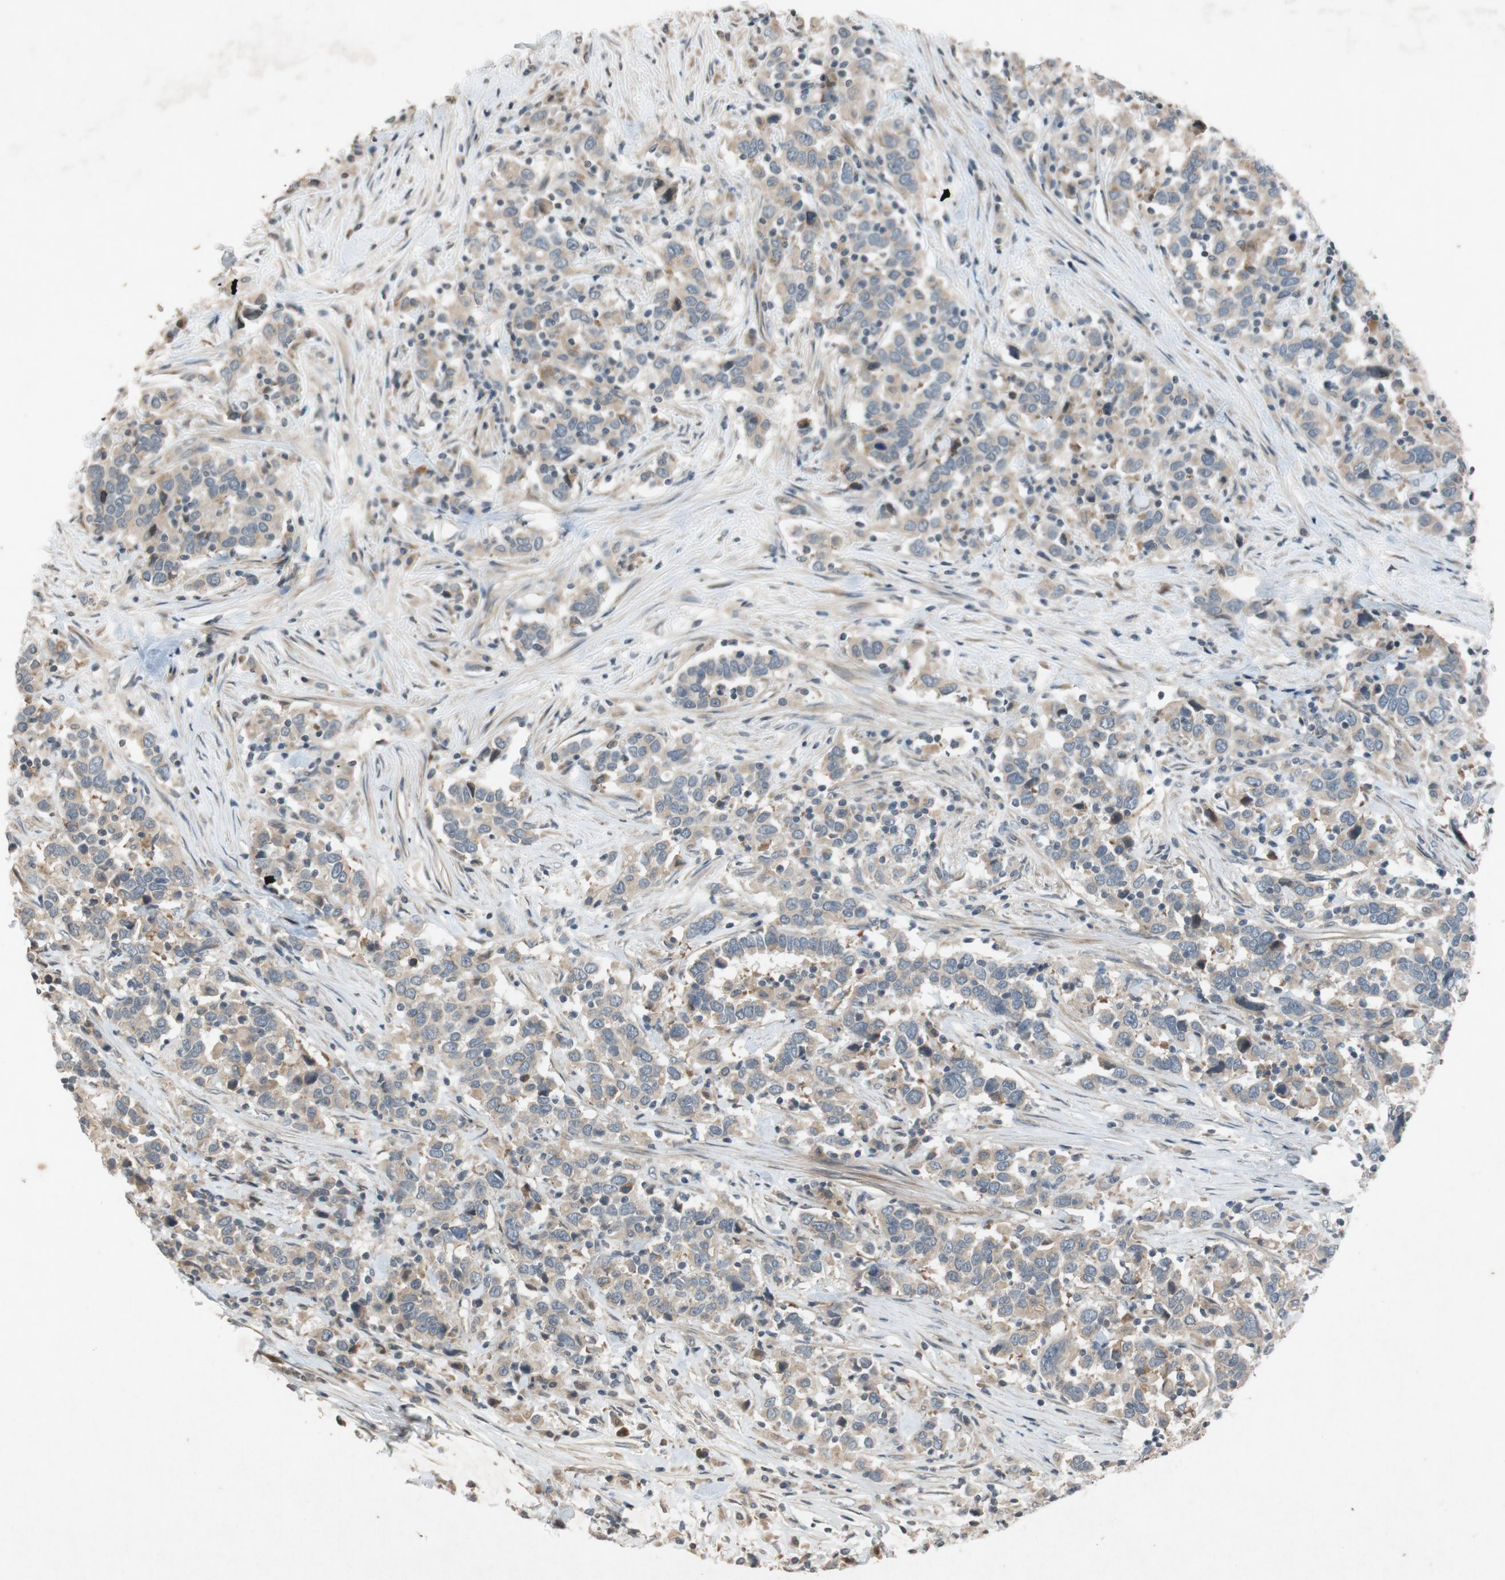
{"staining": {"intensity": "moderate", "quantity": ">75%", "location": "cytoplasmic/membranous"}, "tissue": "urothelial cancer", "cell_type": "Tumor cells", "image_type": "cancer", "snomed": [{"axis": "morphology", "description": "Urothelial carcinoma, High grade"}, {"axis": "topography", "description": "Urinary bladder"}], "caption": "Urothelial cancer was stained to show a protein in brown. There is medium levels of moderate cytoplasmic/membranous positivity in about >75% of tumor cells. Using DAB (brown) and hematoxylin (blue) stains, captured at high magnification using brightfield microscopy.", "gene": "ATP2C1", "patient": {"sex": "male", "age": 61}}